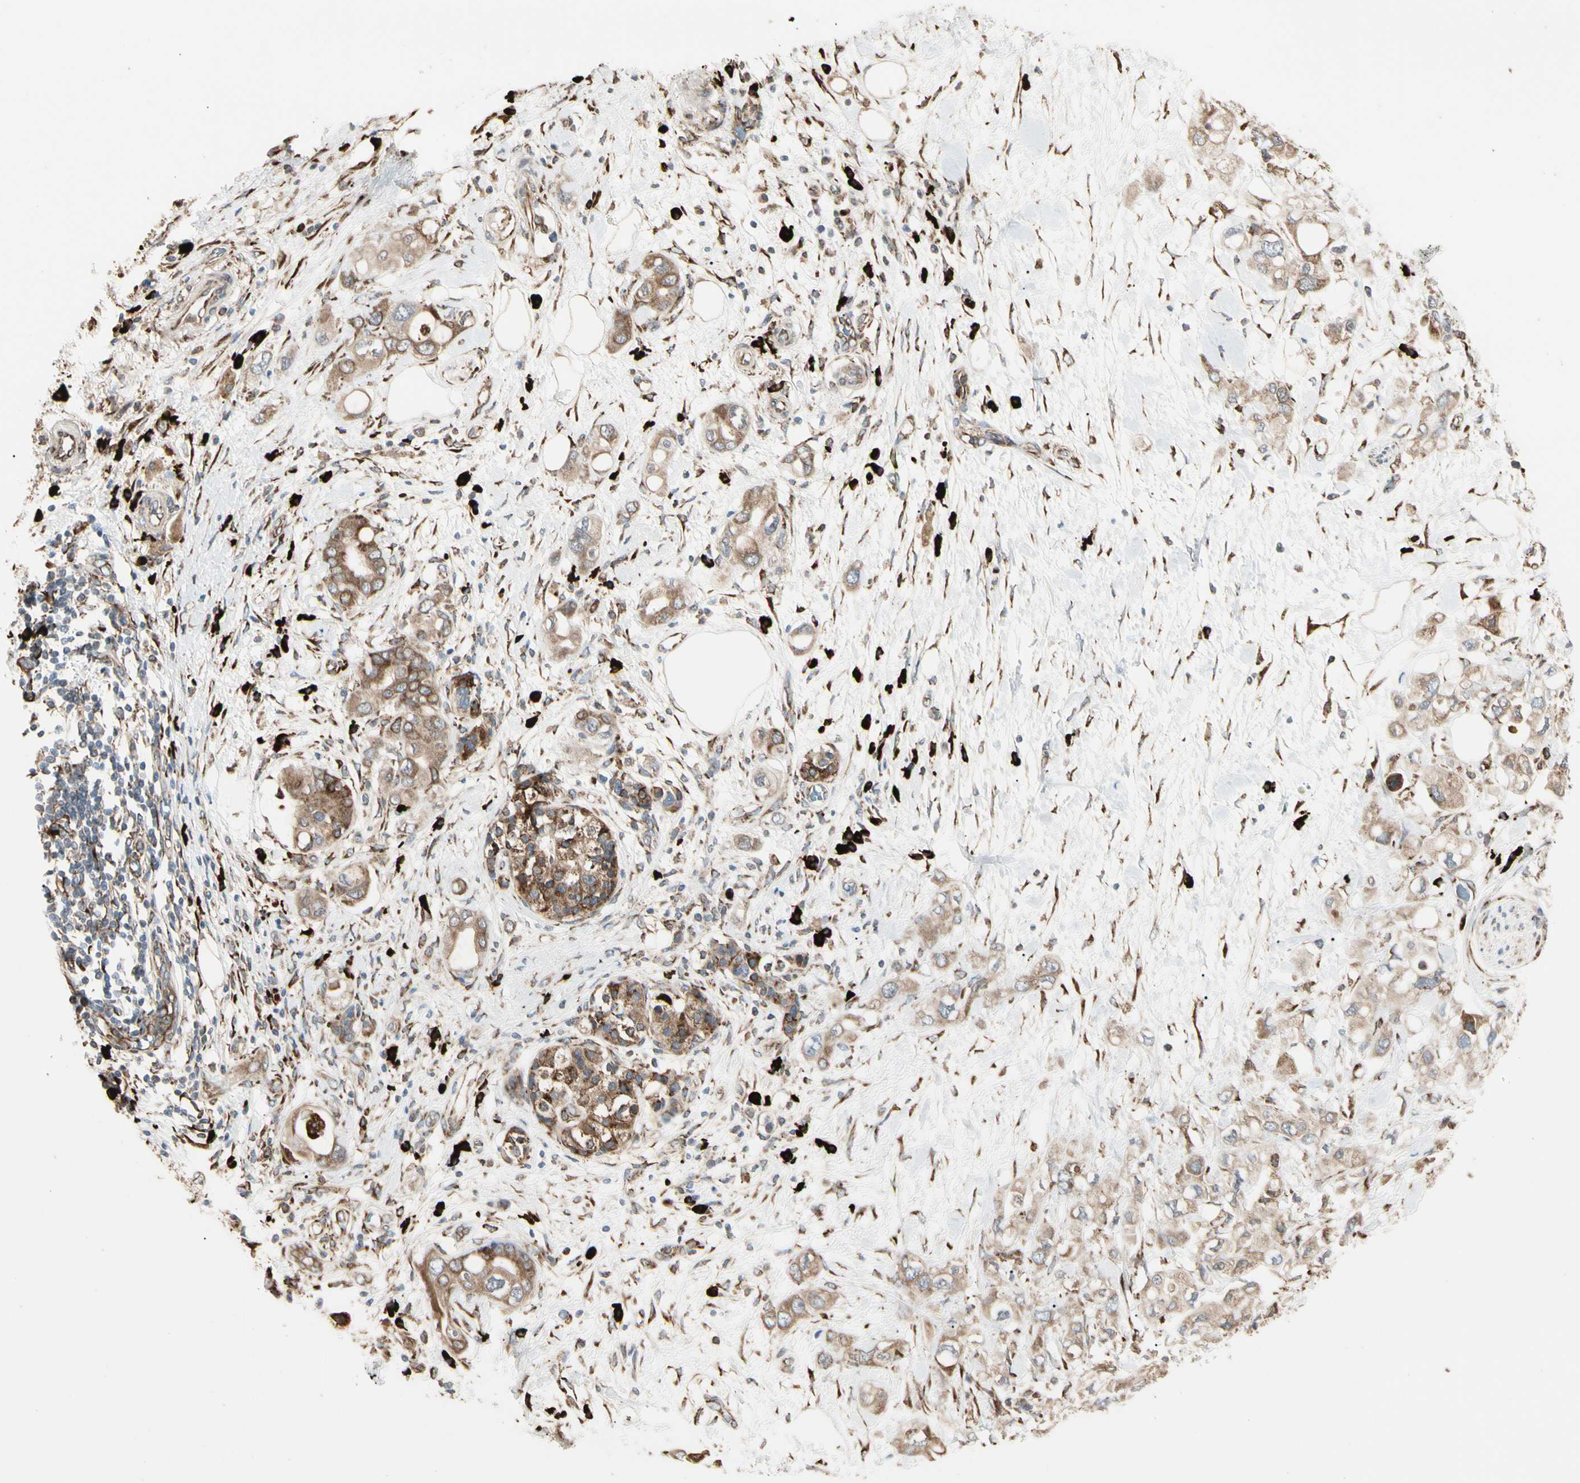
{"staining": {"intensity": "moderate", "quantity": ">75%", "location": "cytoplasmic/membranous"}, "tissue": "pancreatic cancer", "cell_type": "Tumor cells", "image_type": "cancer", "snomed": [{"axis": "morphology", "description": "Adenocarcinoma, NOS"}, {"axis": "topography", "description": "Pancreas"}], "caption": "Pancreatic cancer (adenocarcinoma) stained for a protein (brown) exhibits moderate cytoplasmic/membranous positive staining in about >75% of tumor cells.", "gene": "HSP90B1", "patient": {"sex": "female", "age": 56}}